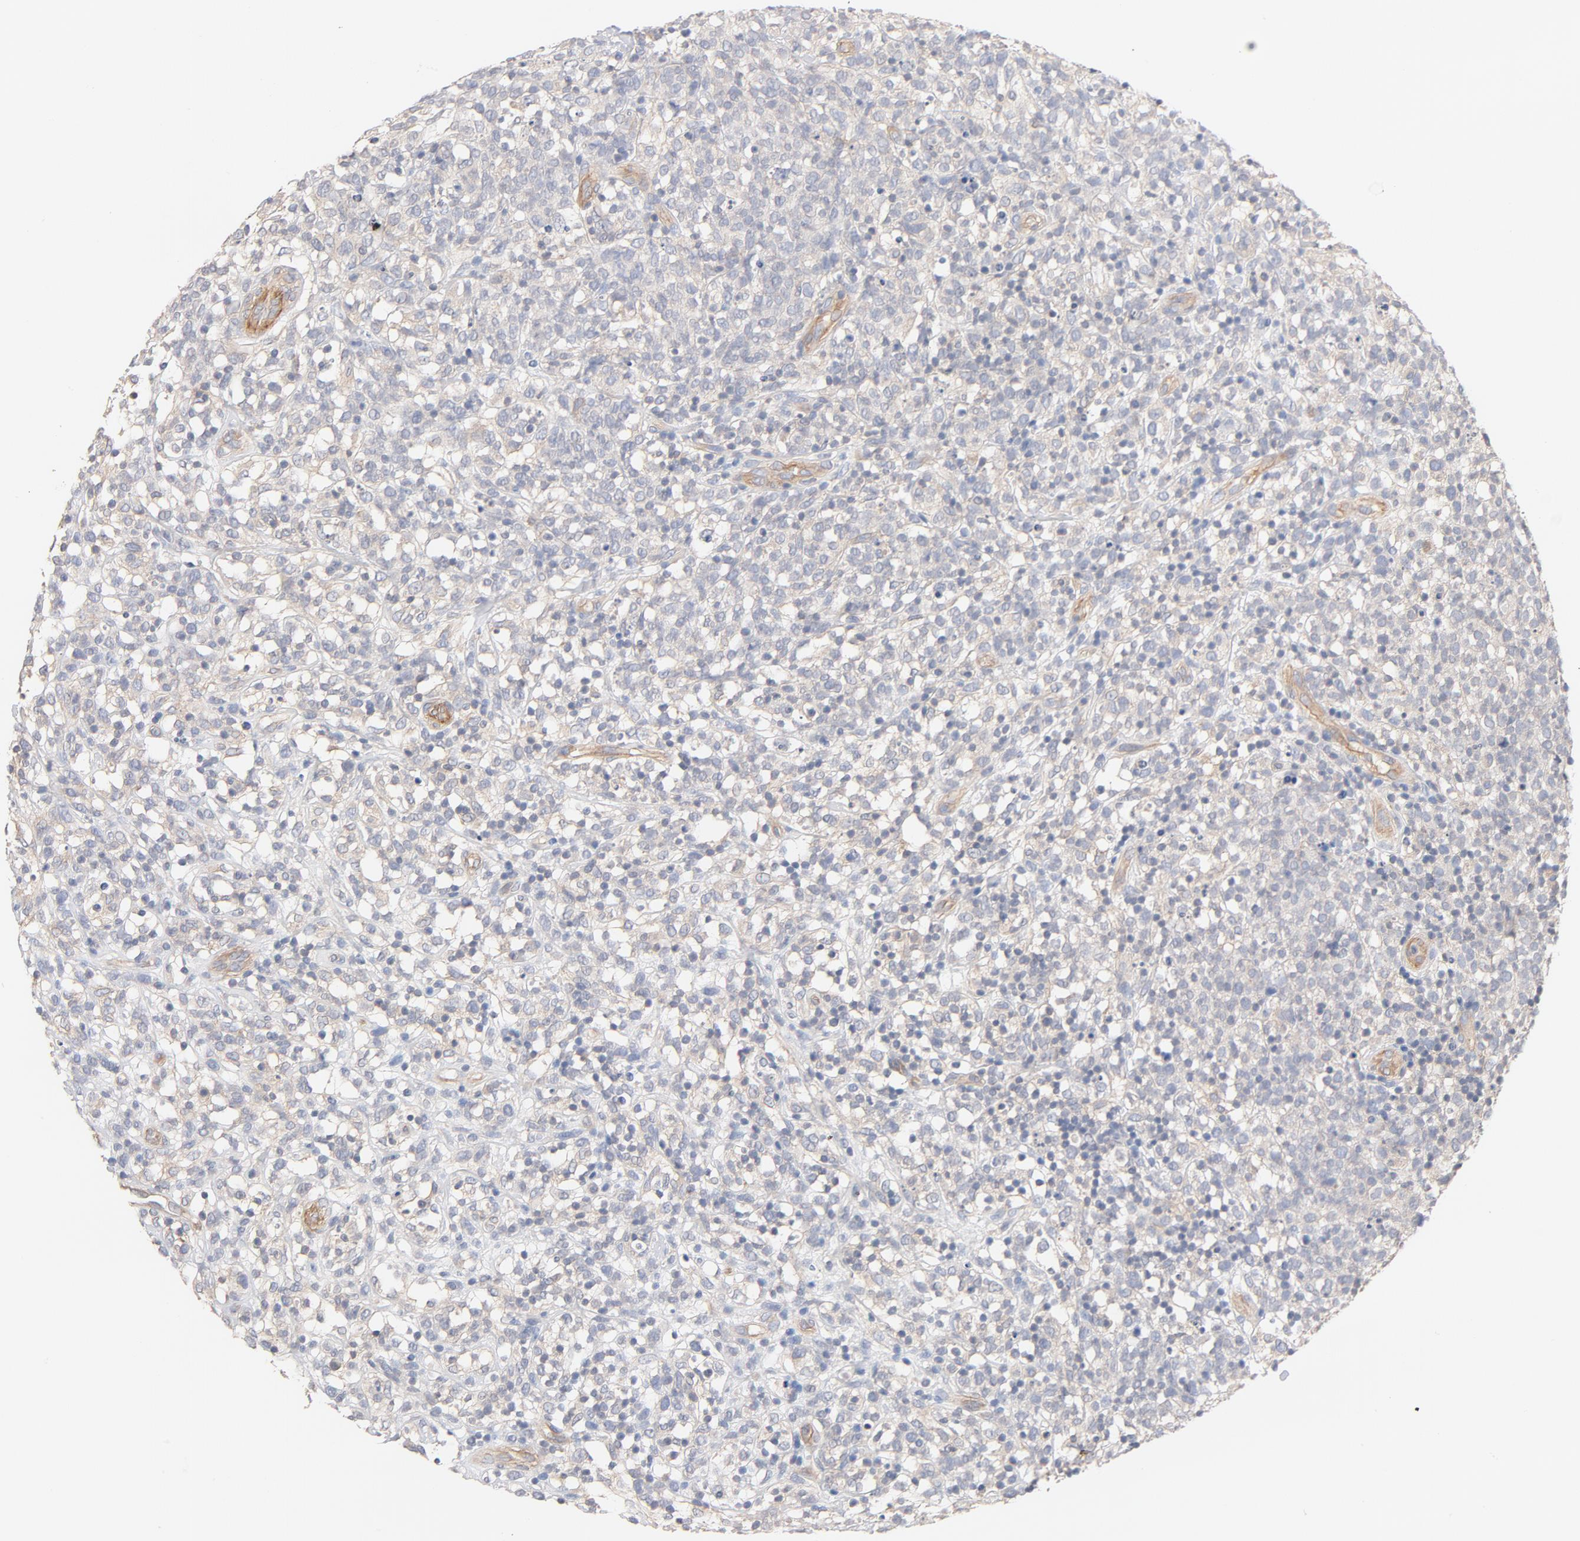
{"staining": {"intensity": "weak", "quantity": "<25%", "location": "cytoplasmic/membranous"}, "tissue": "lymphoma", "cell_type": "Tumor cells", "image_type": "cancer", "snomed": [{"axis": "morphology", "description": "Malignant lymphoma, non-Hodgkin's type, High grade"}, {"axis": "topography", "description": "Lymph node"}], "caption": "Immunohistochemistry of human malignant lymphoma, non-Hodgkin's type (high-grade) shows no positivity in tumor cells.", "gene": "STRN3", "patient": {"sex": "female", "age": 73}}